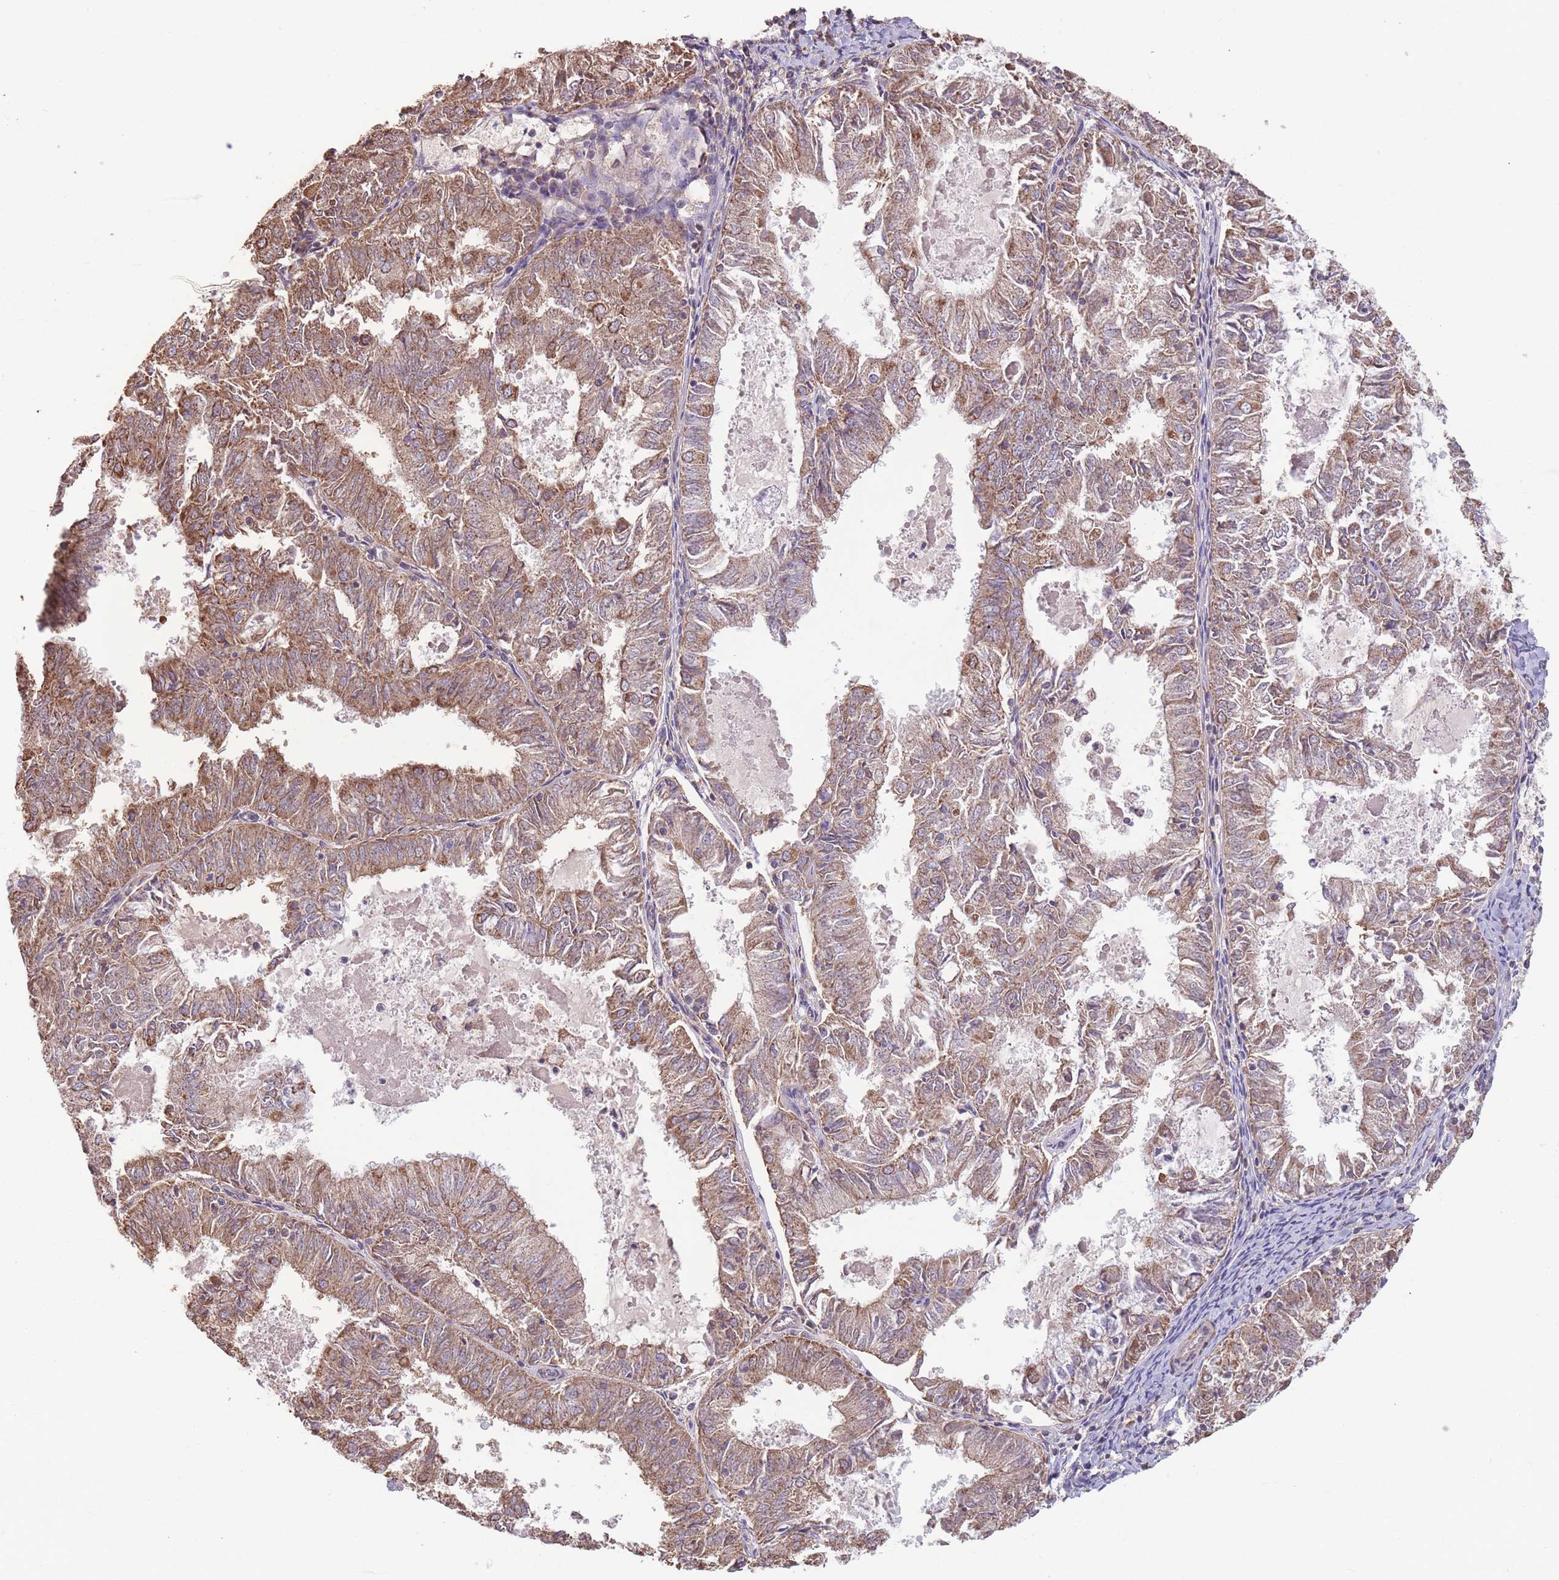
{"staining": {"intensity": "moderate", "quantity": ">75%", "location": "cytoplasmic/membranous"}, "tissue": "endometrial cancer", "cell_type": "Tumor cells", "image_type": "cancer", "snomed": [{"axis": "morphology", "description": "Adenocarcinoma, NOS"}, {"axis": "topography", "description": "Endometrium"}], "caption": "A brown stain shows moderate cytoplasmic/membranous positivity of a protein in human endometrial cancer tumor cells.", "gene": "KIF16B", "patient": {"sex": "female", "age": 57}}